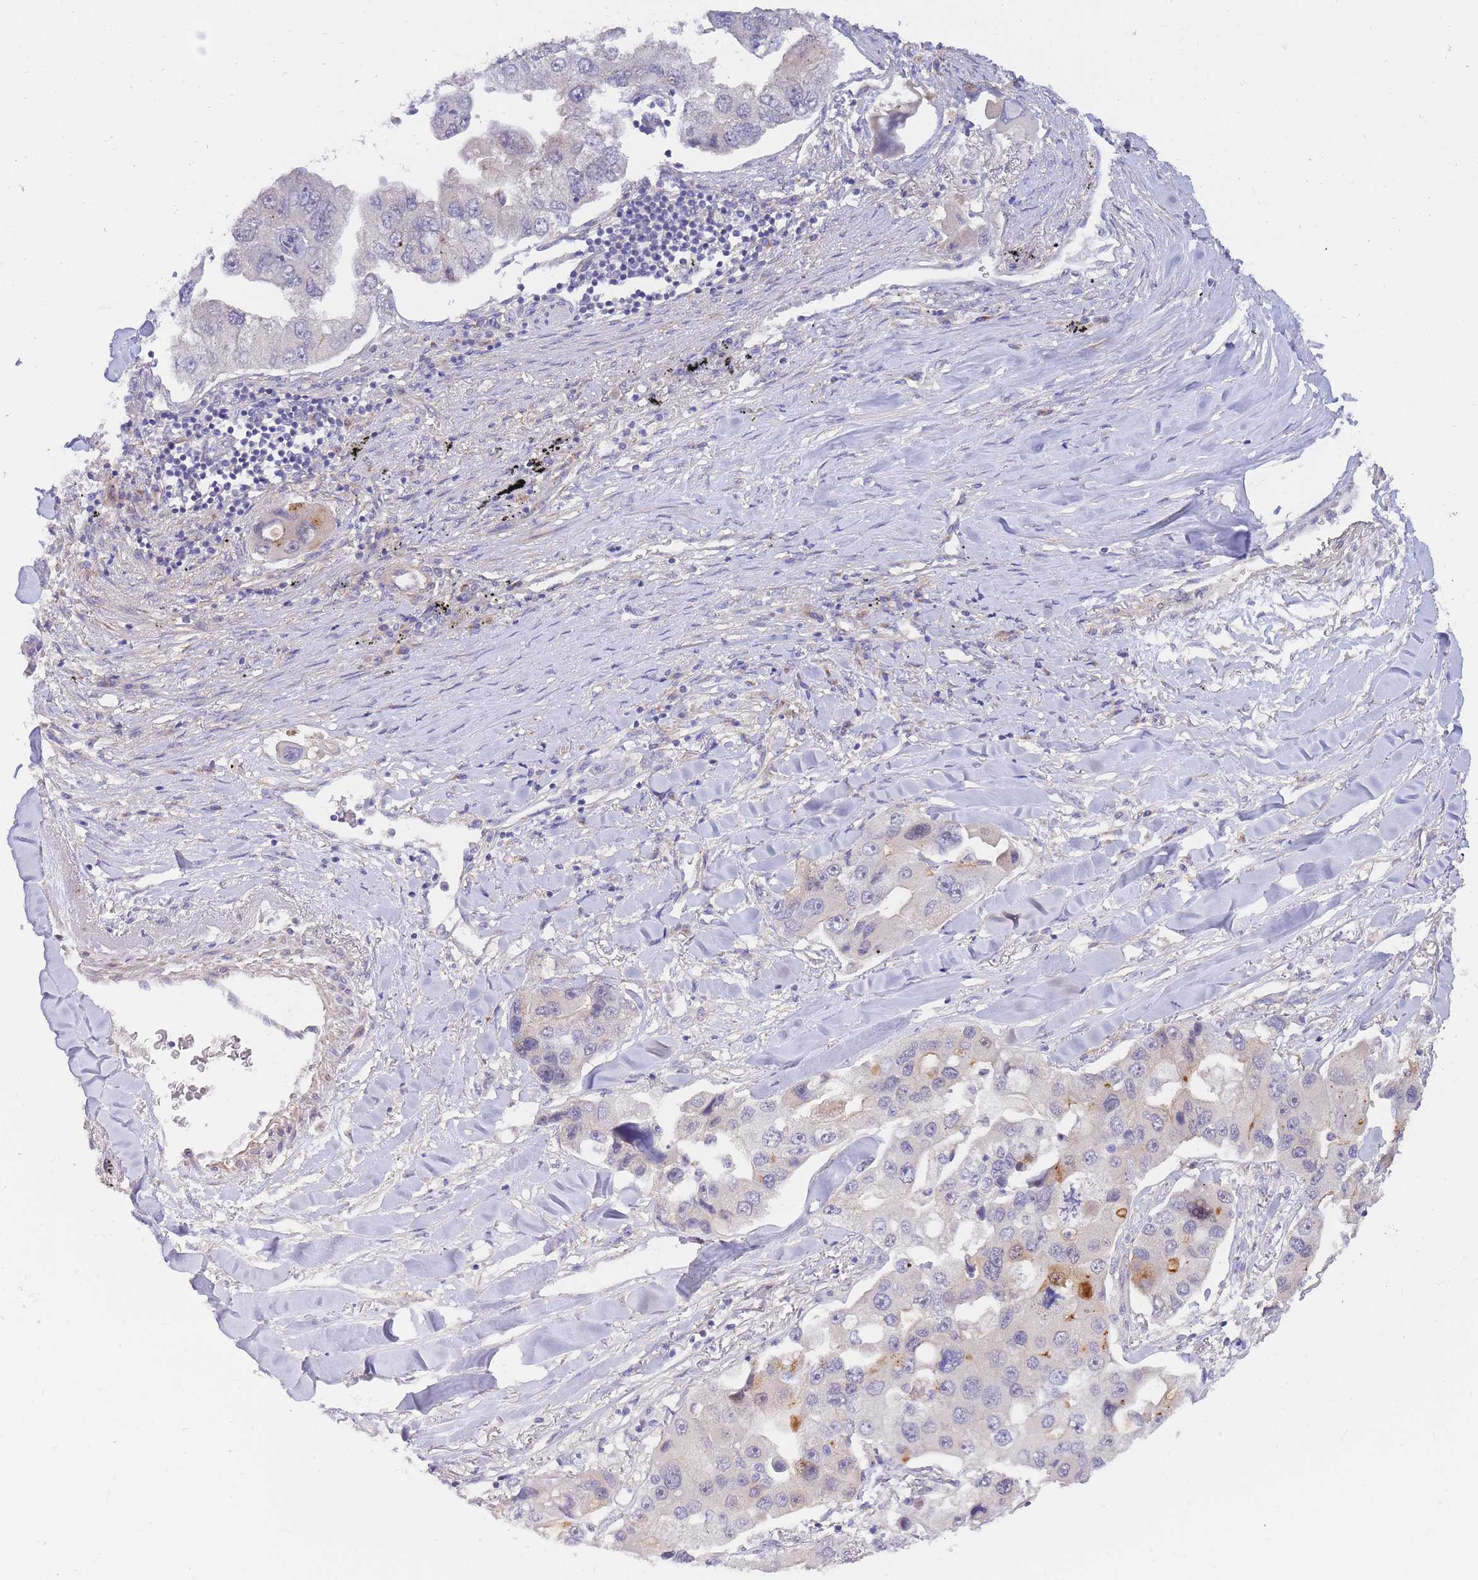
{"staining": {"intensity": "strong", "quantity": "<25%", "location": "cytoplasmic/membranous"}, "tissue": "lung cancer", "cell_type": "Tumor cells", "image_type": "cancer", "snomed": [{"axis": "morphology", "description": "Adenocarcinoma, NOS"}, {"axis": "topography", "description": "Lung"}], "caption": "Strong cytoplasmic/membranous protein positivity is present in about <25% of tumor cells in lung adenocarcinoma.", "gene": "APOL4", "patient": {"sex": "female", "age": 54}}